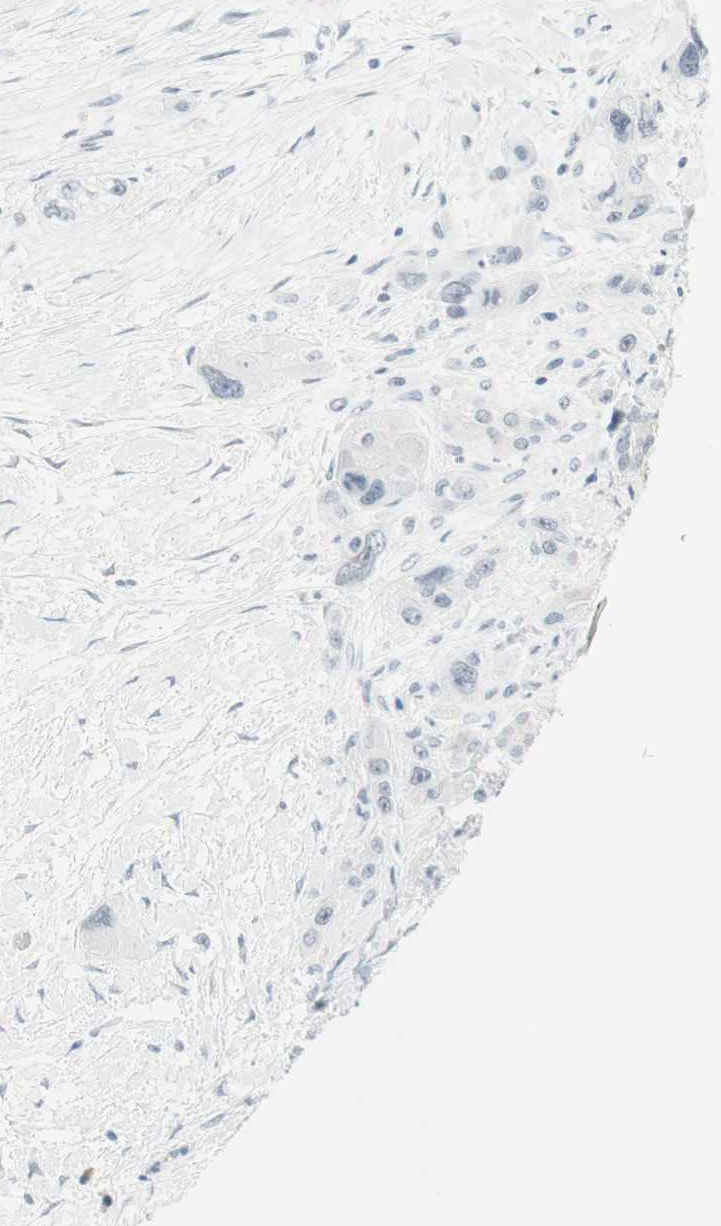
{"staining": {"intensity": "negative", "quantity": "none", "location": "none"}, "tissue": "pancreatic cancer", "cell_type": "Tumor cells", "image_type": "cancer", "snomed": [{"axis": "morphology", "description": "Adenocarcinoma, NOS"}, {"axis": "topography", "description": "Pancreas"}], "caption": "DAB immunohistochemical staining of pancreatic cancer (adenocarcinoma) demonstrates no significant positivity in tumor cells. The staining is performed using DAB (3,3'-diaminobenzidine) brown chromogen with nuclei counter-stained in using hematoxylin.", "gene": "MLLT10", "patient": {"sex": "male", "age": 46}}